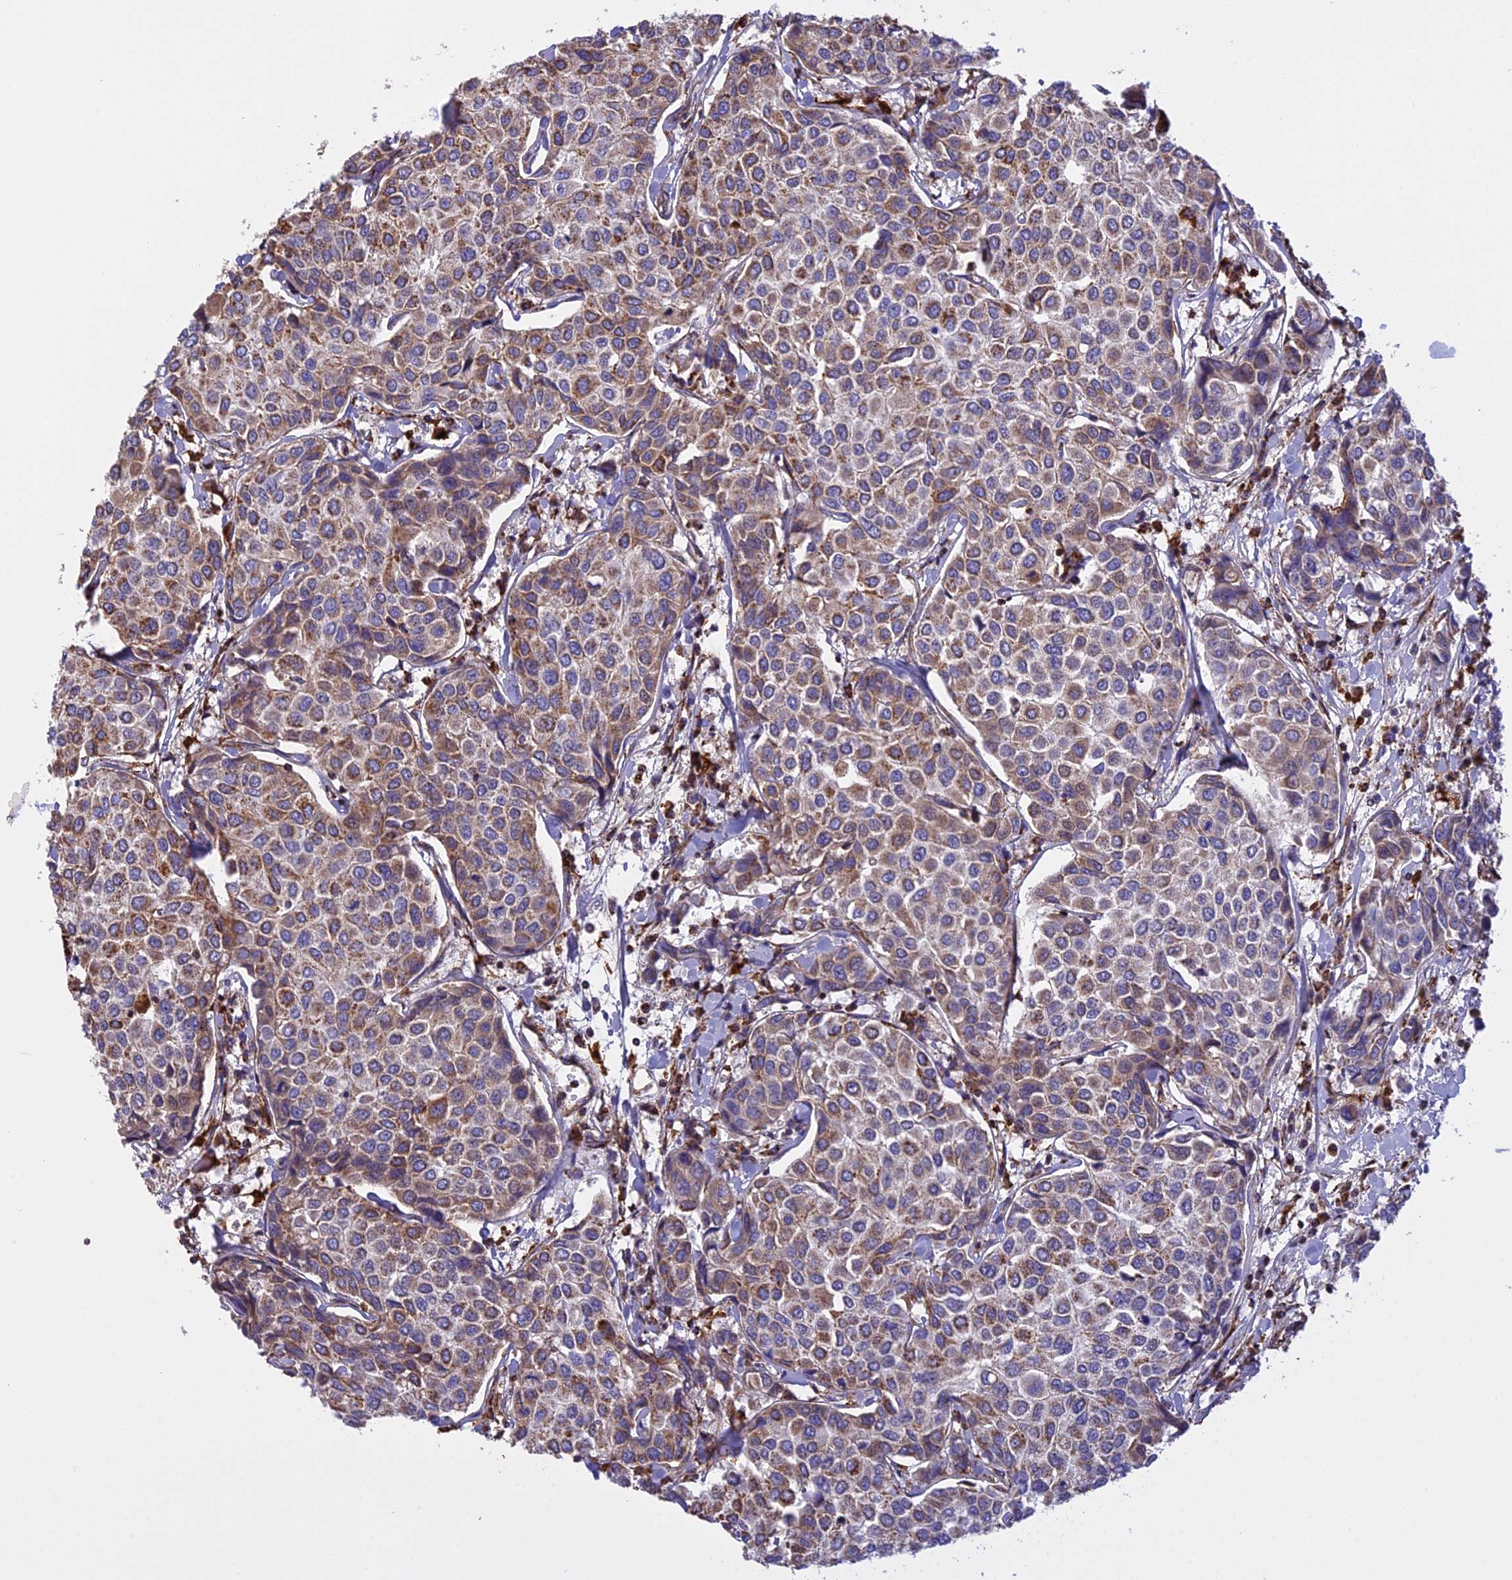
{"staining": {"intensity": "weak", "quantity": "<25%", "location": "cytoplasmic/membranous"}, "tissue": "breast cancer", "cell_type": "Tumor cells", "image_type": "cancer", "snomed": [{"axis": "morphology", "description": "Duct carcinoma"}, {"axis": "topography", "description": "Breast"}], "caption": "IHC micrograph of breast cancer (intraductal carcinoma) stained for a protein (brown), which exhibits no staining in tumor cells. The staining is performed using DAB brown chromogen with nuclei counter-stained in using hematoxylin.", "gene": "KCNG1", "patient": {"sex": "female", "age": 55}}